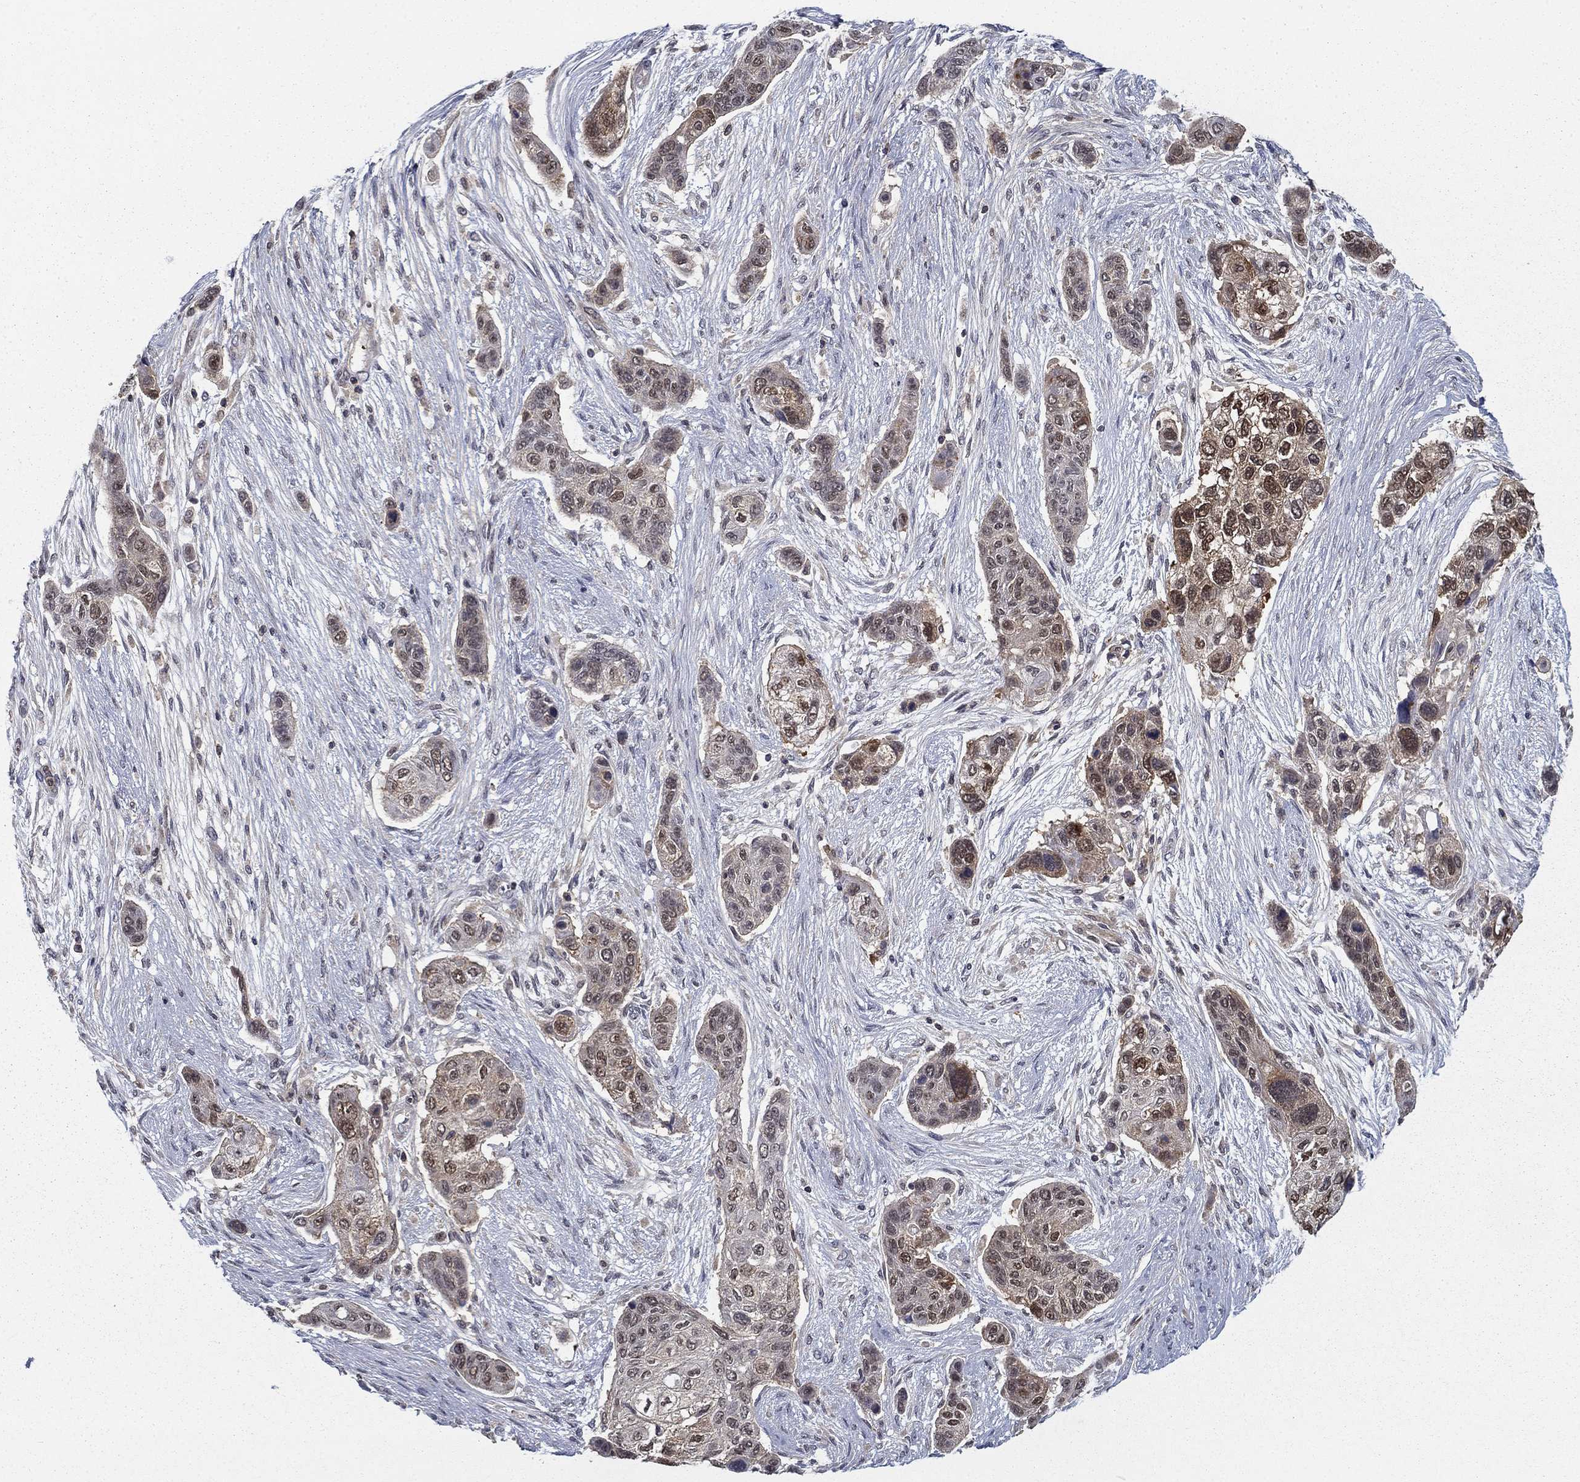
{"staining": {"intensity": "moderate", "quantity": "<25%", "location": "cytoplasmic/membranous,nuclear"}, "tissue": "lung cancer", "cell_type": "Tumor cells", "image_type": "cancer", "snomed": [{"axis": "morphology", "description": "Squamous cell carcinoma, NOS"}, {"axis": "topography", "description": "Lung"}], "caption": "Human lung squamous cell carcinoma stained for a protein (brown) reveals moderate cytoplasmic/membranous and nuclear positive expression in approximately <25% of tumor cells.", "gene": "NIT2", "patient": {"sex": "male", "age": 69}}